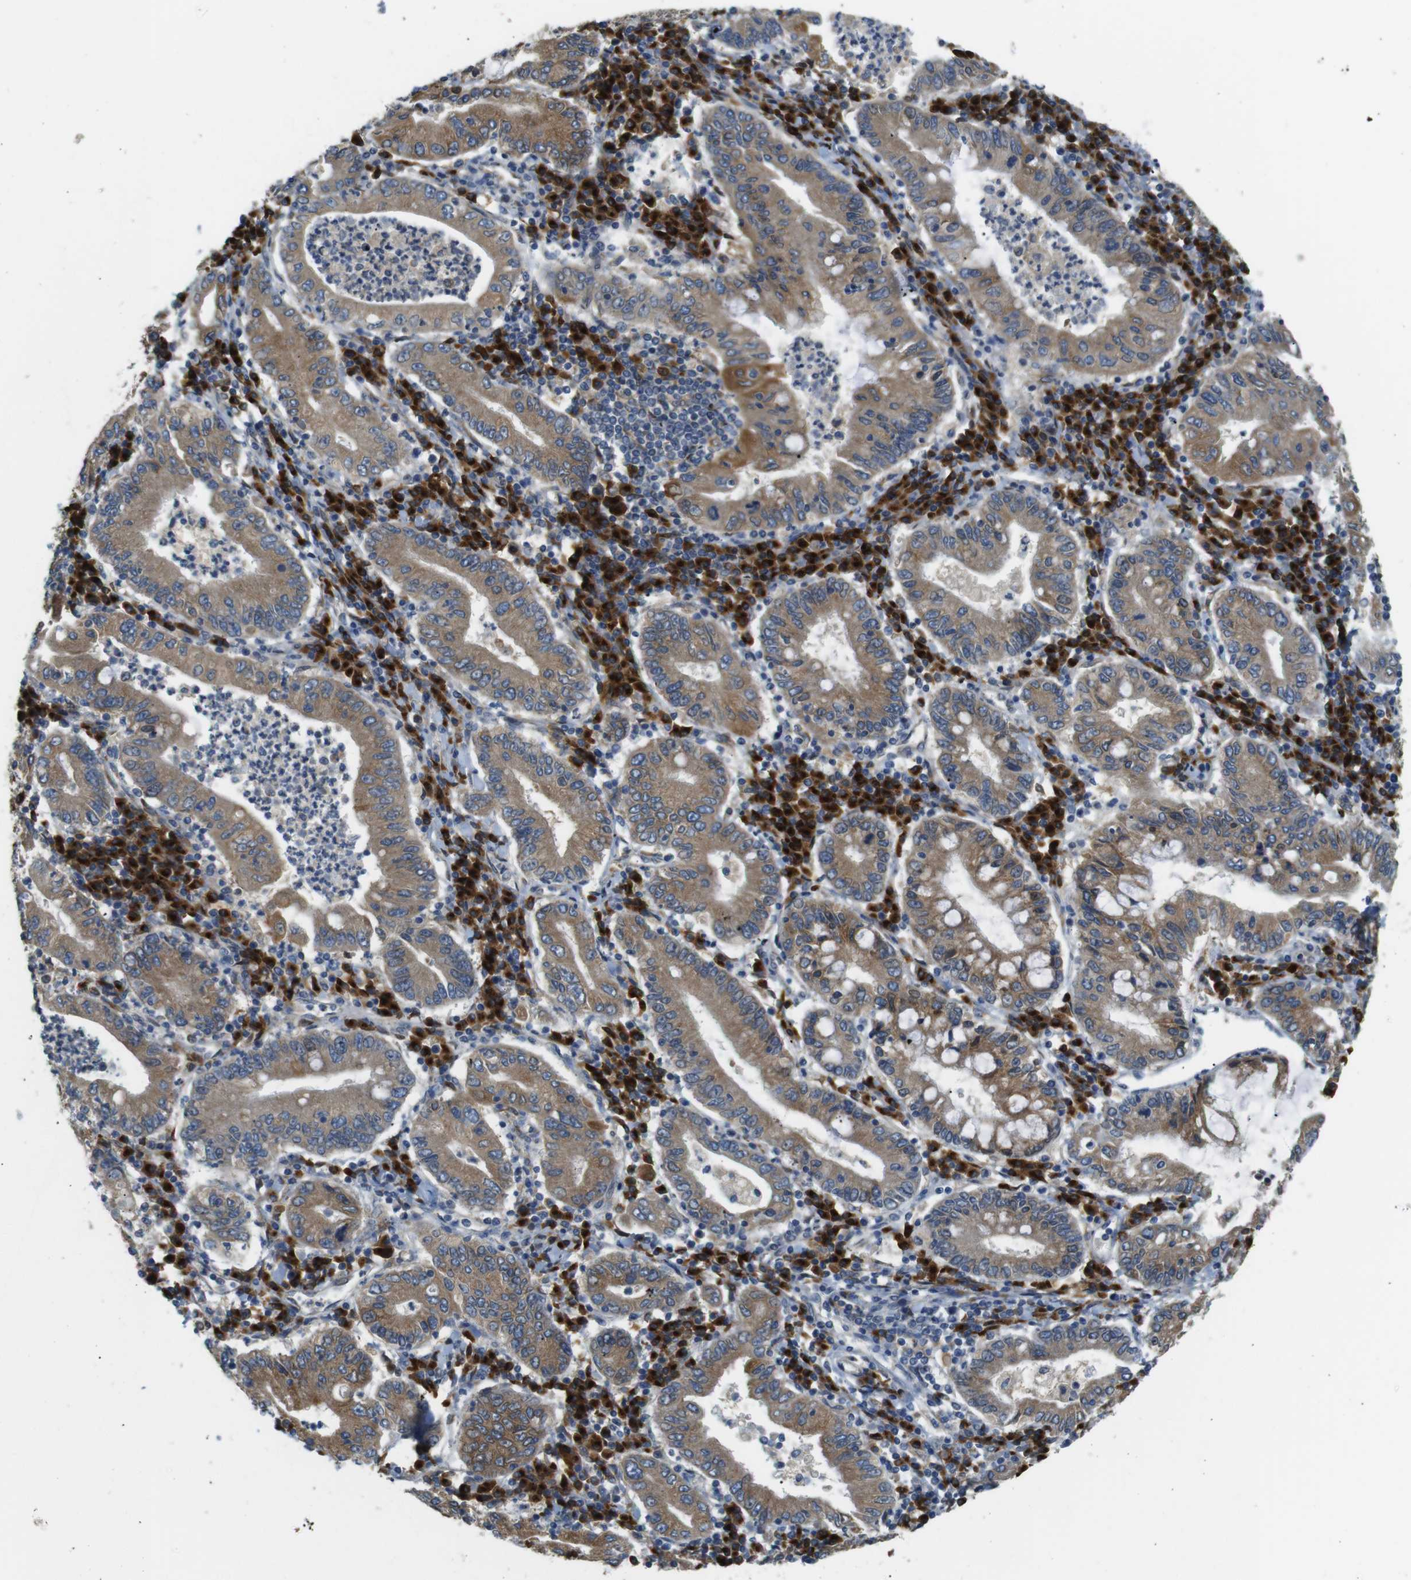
{"staining": {"intensity": "moderate", "quantity": ">75%", "location": "cytoplasmic/membranous"}, "tissue": "stomach cancer", "cell_type": "Tumor cells", "image_type": "cancer", "snomed": [{"axis": "morphology", "description": "Normal tissue, NOS"}, {"axis": "morphology", "description": "Adenocarcinoma, NOS"}, {"axis": "topography", "description": "Esophagus"}, {"axis": "topography", "description": "Stomach, upper"}, {"axis": "topography", "description": "Peripheral nerve tissue"}], "caption": "Stomach cancer stained with a brown dye demonstrates moderate cytoplasmic/membranous positive positivity in about >75% of tumor cells.", "gene": "TMEM143", "patient": {"sex": "male", "age": 62}}